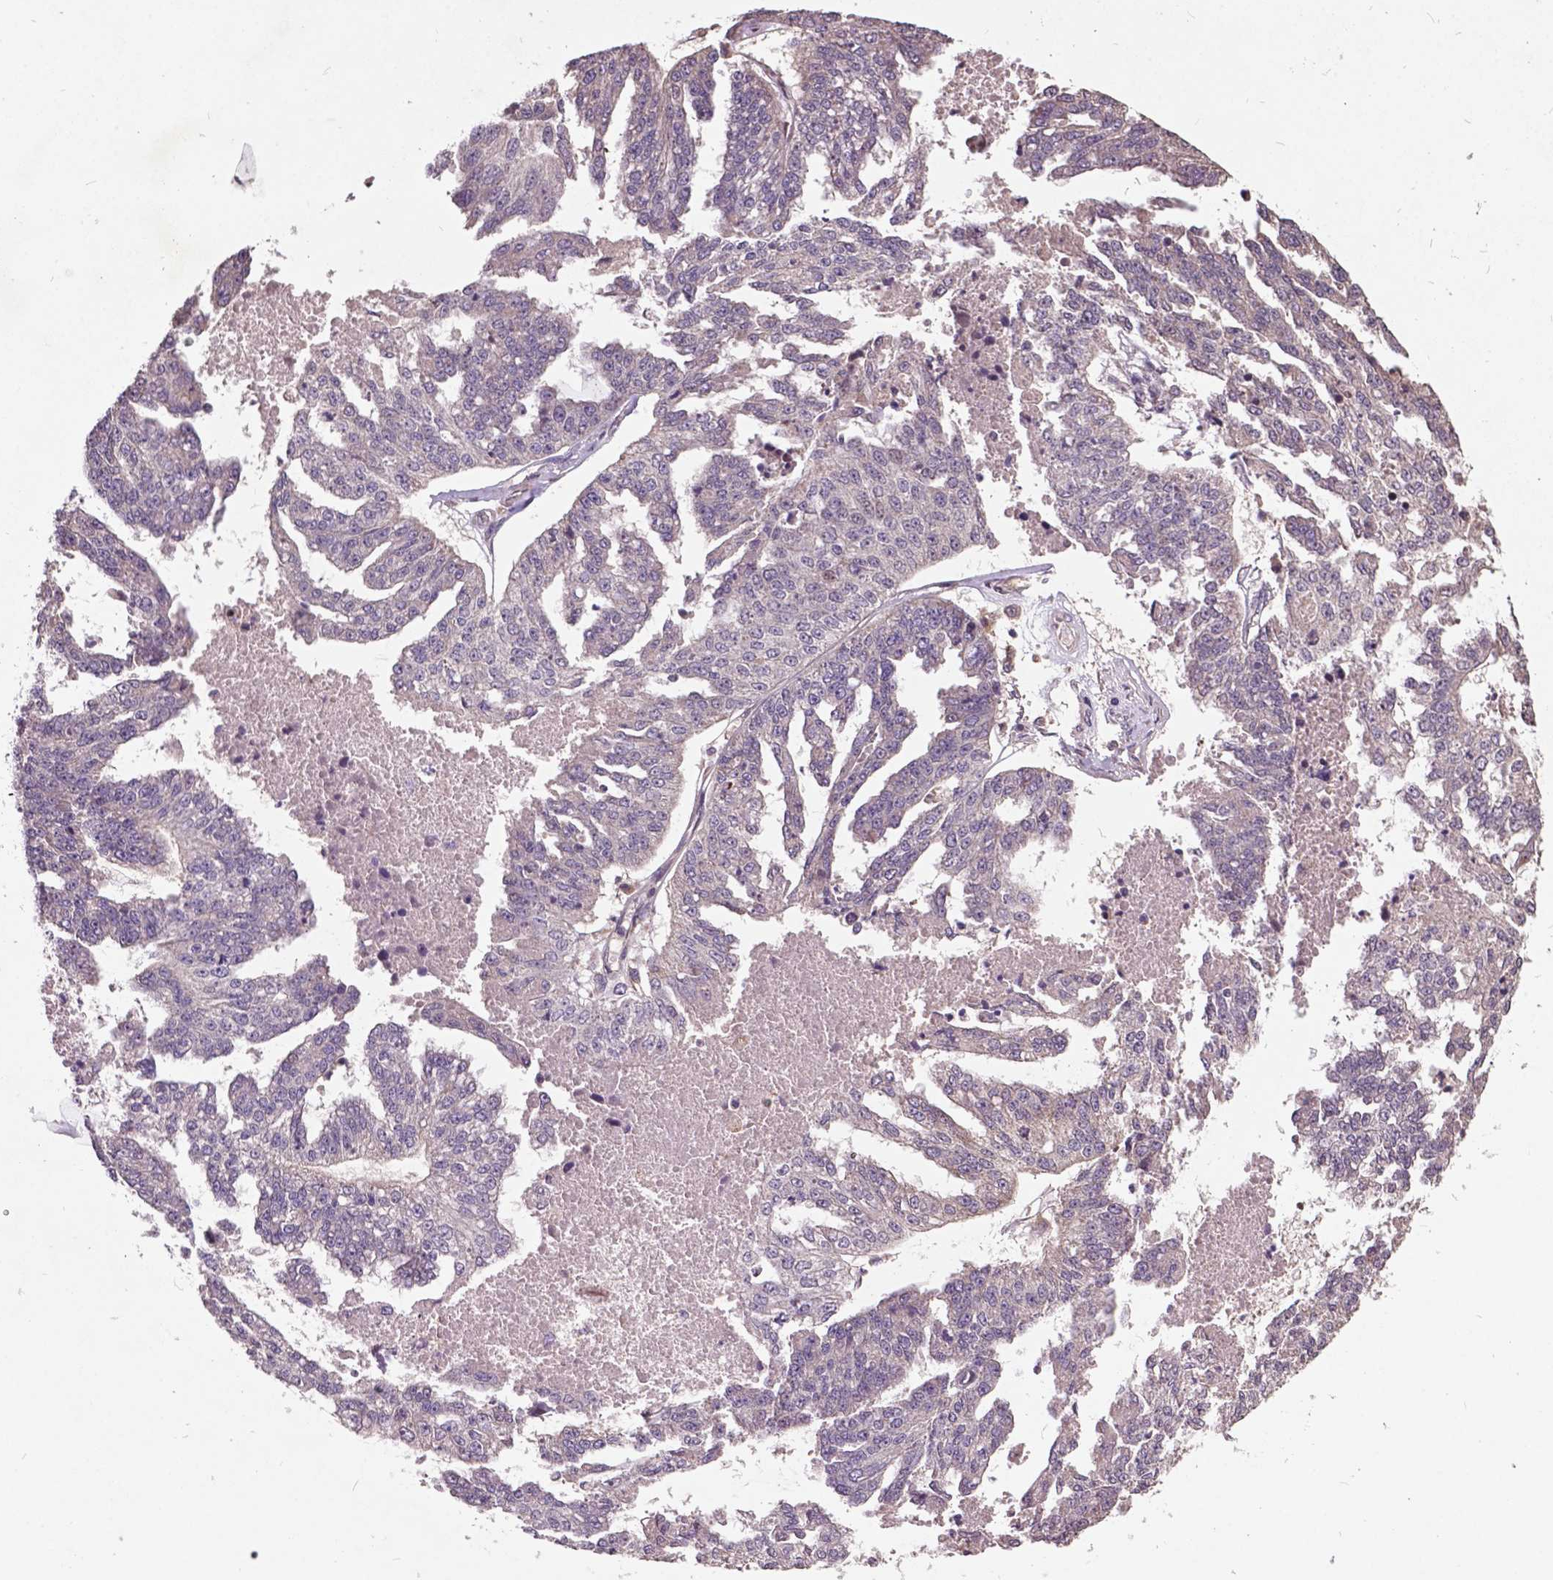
{"staining": {"intensity": "negative", "quantity": "none", "location": "none"}, "tissue": "ovarian cancer", "cell_type": "Tumor cells", "image_type": "cancer", "snomed": [{"axis": "morphology", "description": "Cystadenocarcinoma, serous, NOS"}, {"axis": "topography", "description": "Ovary"}], "caption": "Photomicrograph shows no significant protein expression in tumor cells of ovarian cancer (serous cystadenocarcinoma).", "gene": "AP1S3", "patient": {"sex": "female", "age": 58}}